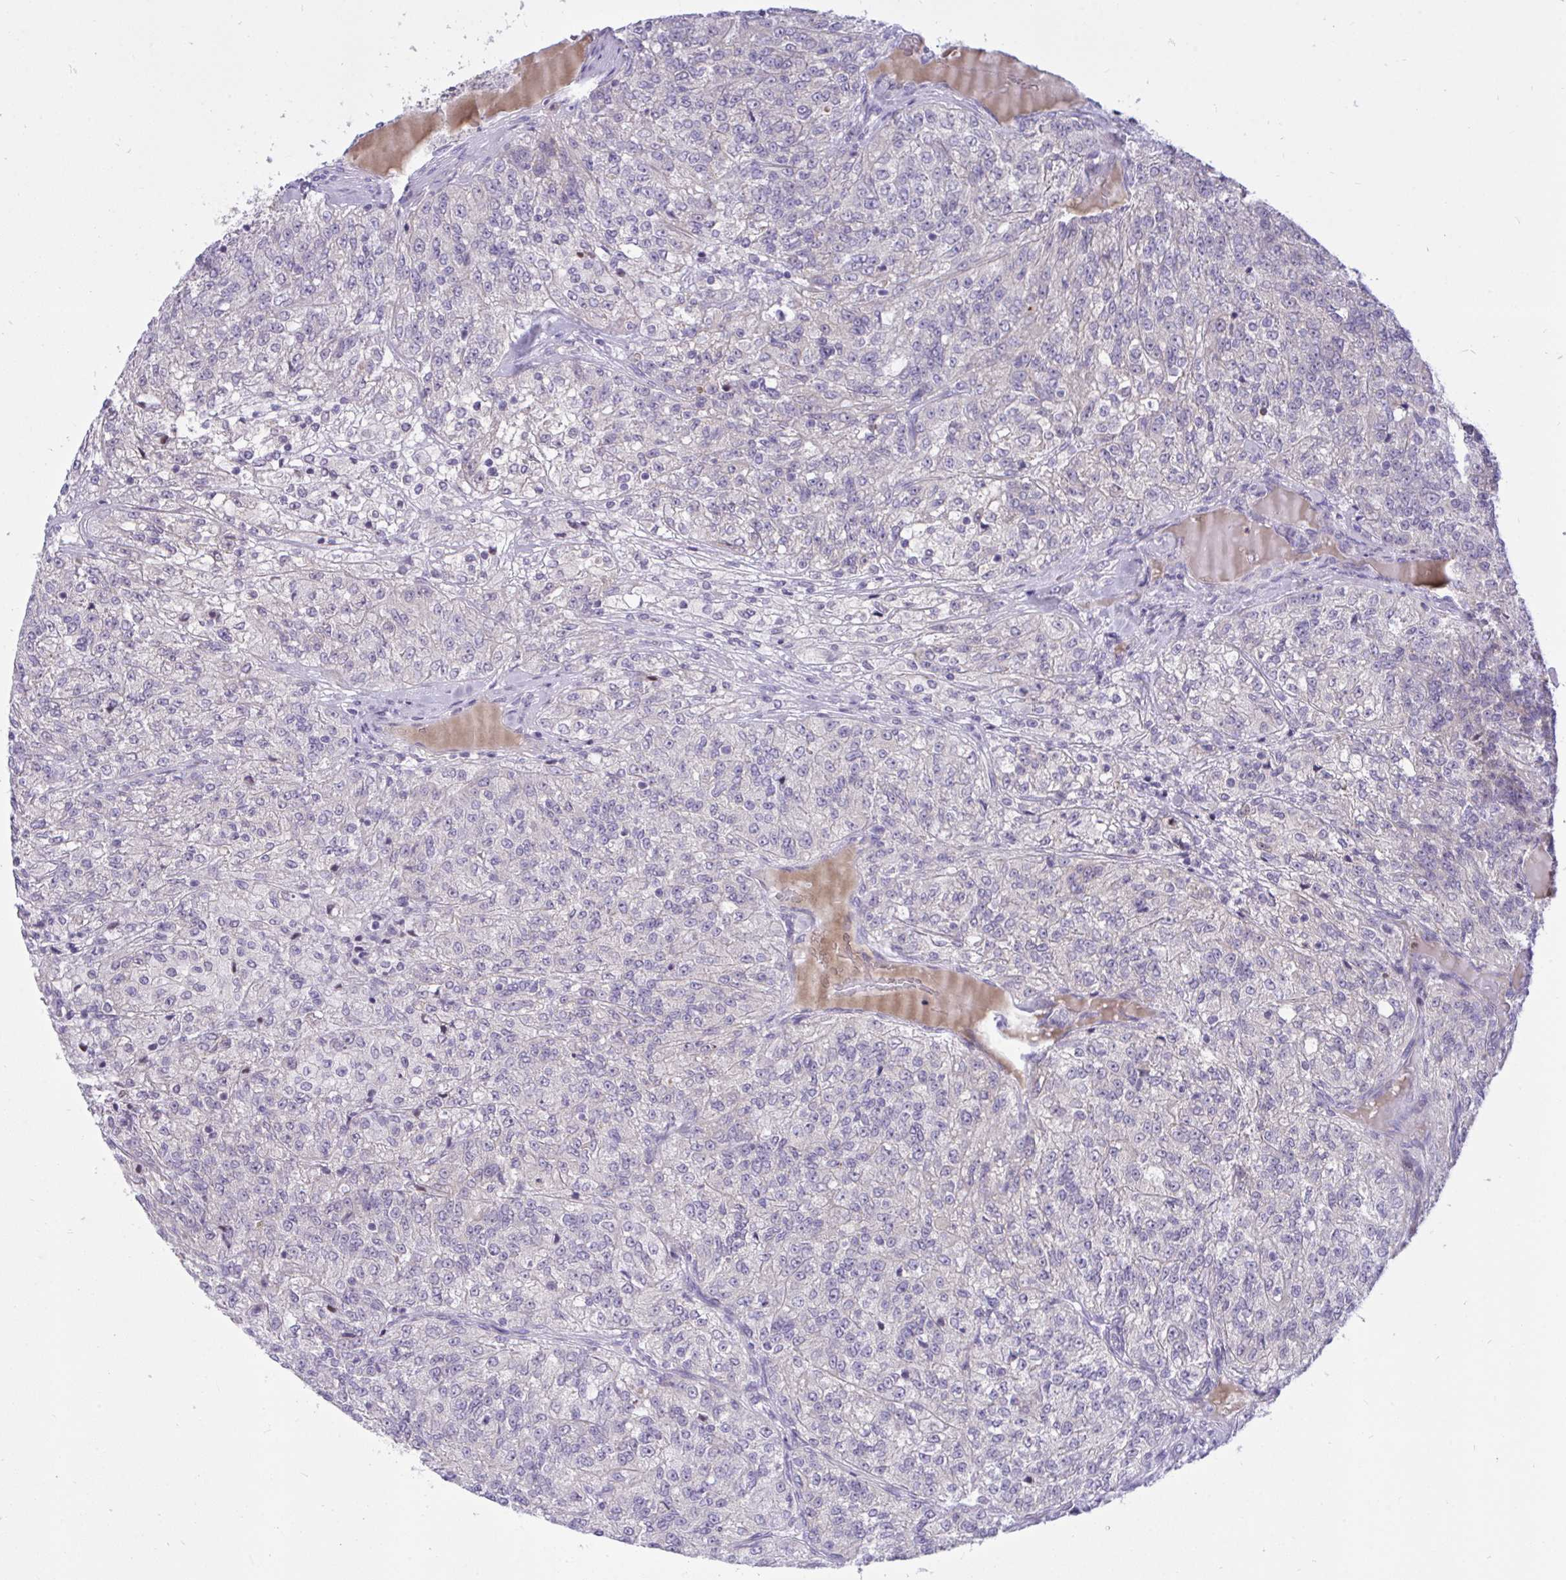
{"staining": {"intensity": "negative", "quantity": "none", "location": "none"}, "tissue": "renal cancer", "cell_type": "Tumor cells", "image_type": "cancer", "snomed": [{"axis": "morphology", "description": "Adenocarcinoma, NOS"}, {"axis": "topography", "description": "Kidney"}], "caption": "IHC of renal cancer (adenocarcinoma) shows no staining in tumor cells.", "gene": "EPOP", "patient": {"sex": "female", "age": 63}}